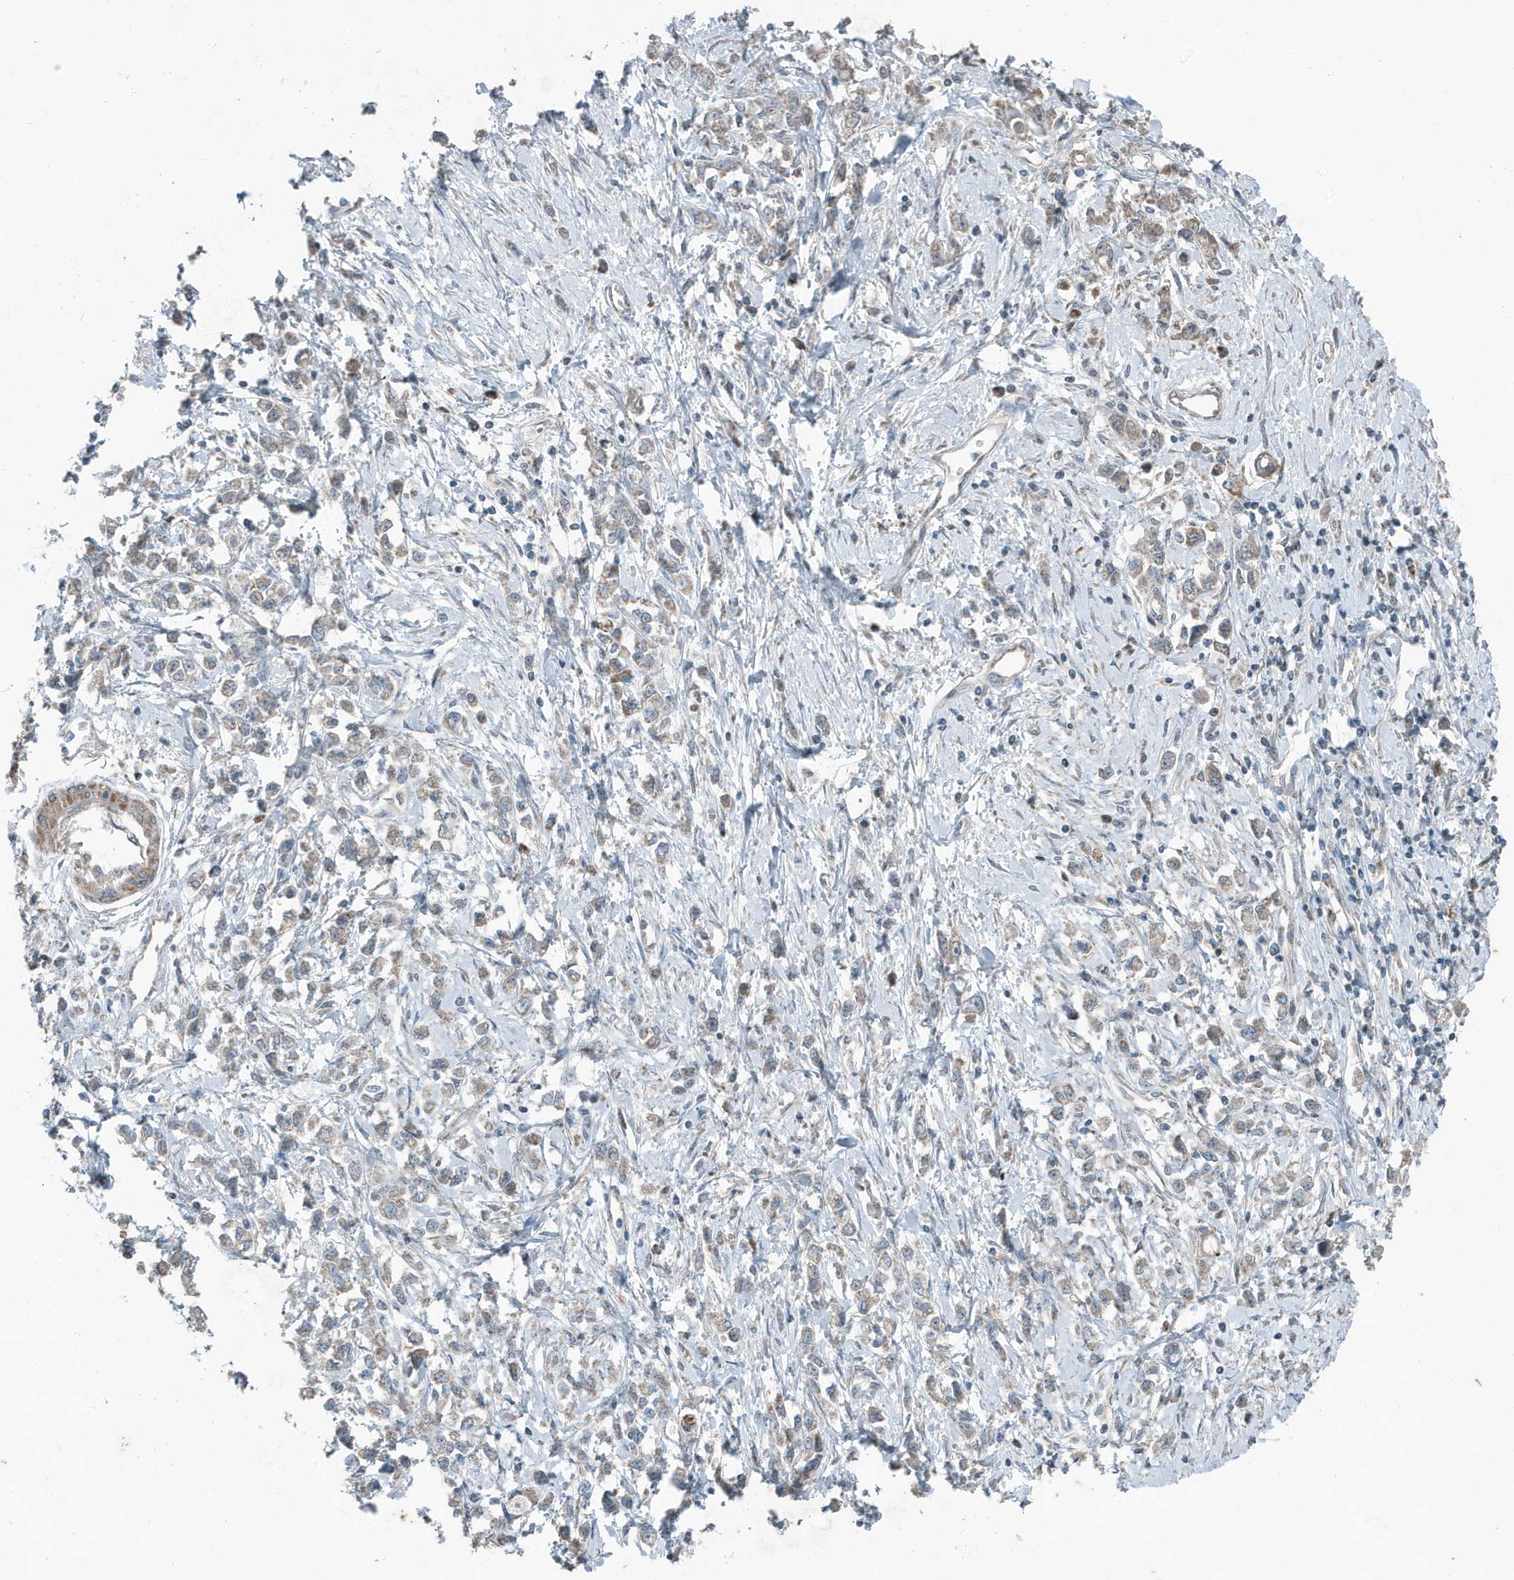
{"staining": {"intensity": "weak", "quantity": "25%-75%", "location": "cytoplasmic/membranous"}, "tissue": "stomach cancer", "cell_type": "Tumor cells", "image_type": "cancer", "snomed": [{"axis": "morphology", "description": "Adenocarcinoma, NOS"}, {"axis": "topography", "description": "Stomach"}], "caption": "Immunohistochemical staining of stomach adenocarcinoma displays low levels of weak cytoplasmic/membranous positivity in about 25%-75% of tumor cells. The staining was performed using DAB (3,3'-diaminobenzidine), with brown indicating positive protein expression. Nuclei are stained blue with hematoxylin.", "gene": "MT-CYB", "patient": {"sex": "female", "age": 76}}